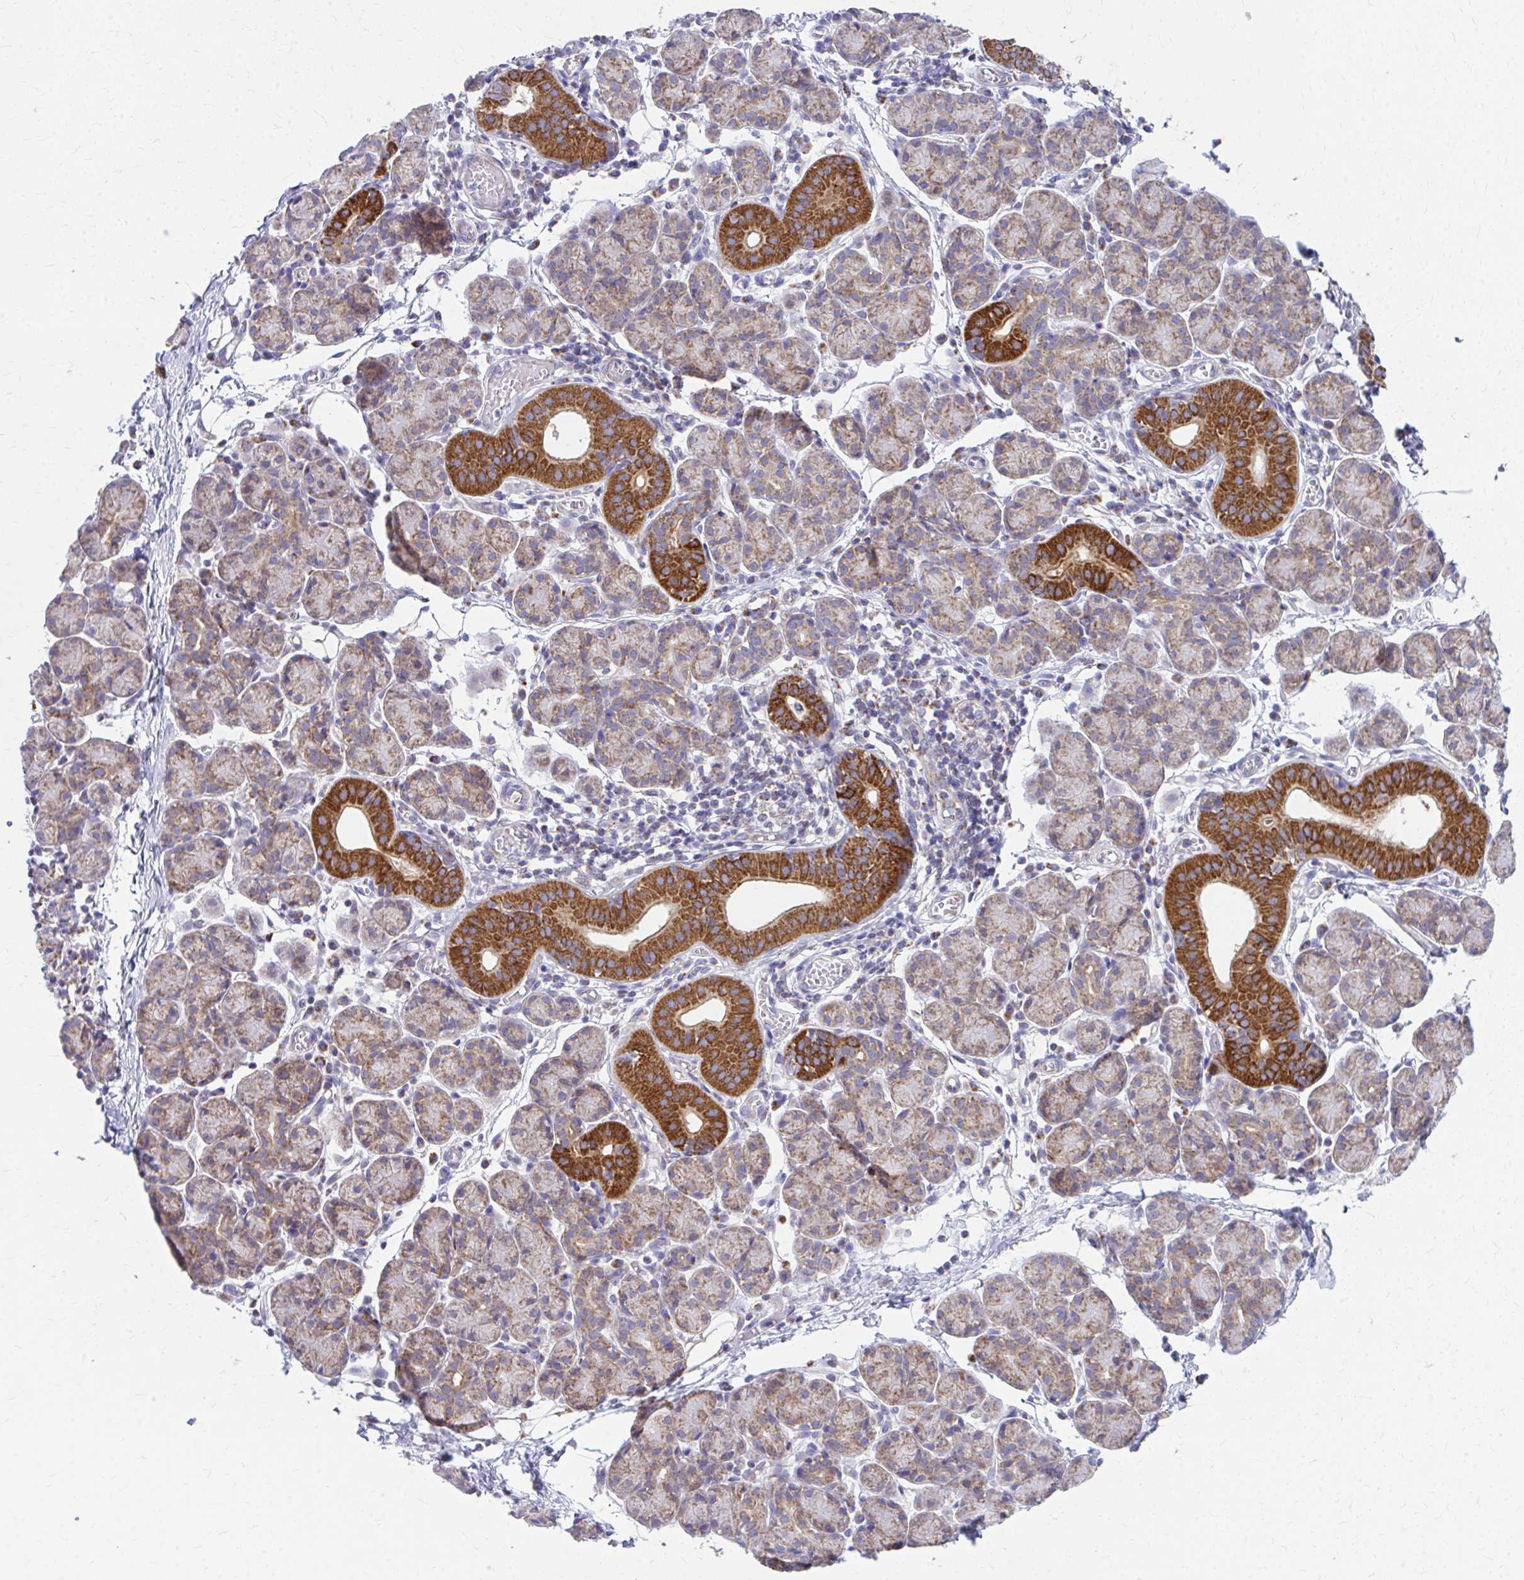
{"staining": {"intensity": "strong", "quantity": "25%-75%", "location": "cytoplasmic/membranous"}, "tissue": "salivary gland", "cell_type": "Glandular cells", "image_type": "normal", "snomed": [{"axis": "morphology", "description": "Normal tissue, NOS"}, {"axis": "morphology", "description": "Inflammation, NOS"}, {"axis": "topography", "description": "Lymph node"}, {"axis": "topography", "description": "Salivary gland"}], "caption": "A micrograph showing strong cytoplasmic/membranous expression in approximately 25%-75% of glandular cells in benign salivary gland, as visualized by brown immunohistochemical staining.", "gene": "MRPL19", "patient": {"sex": "male", "age": 3}}